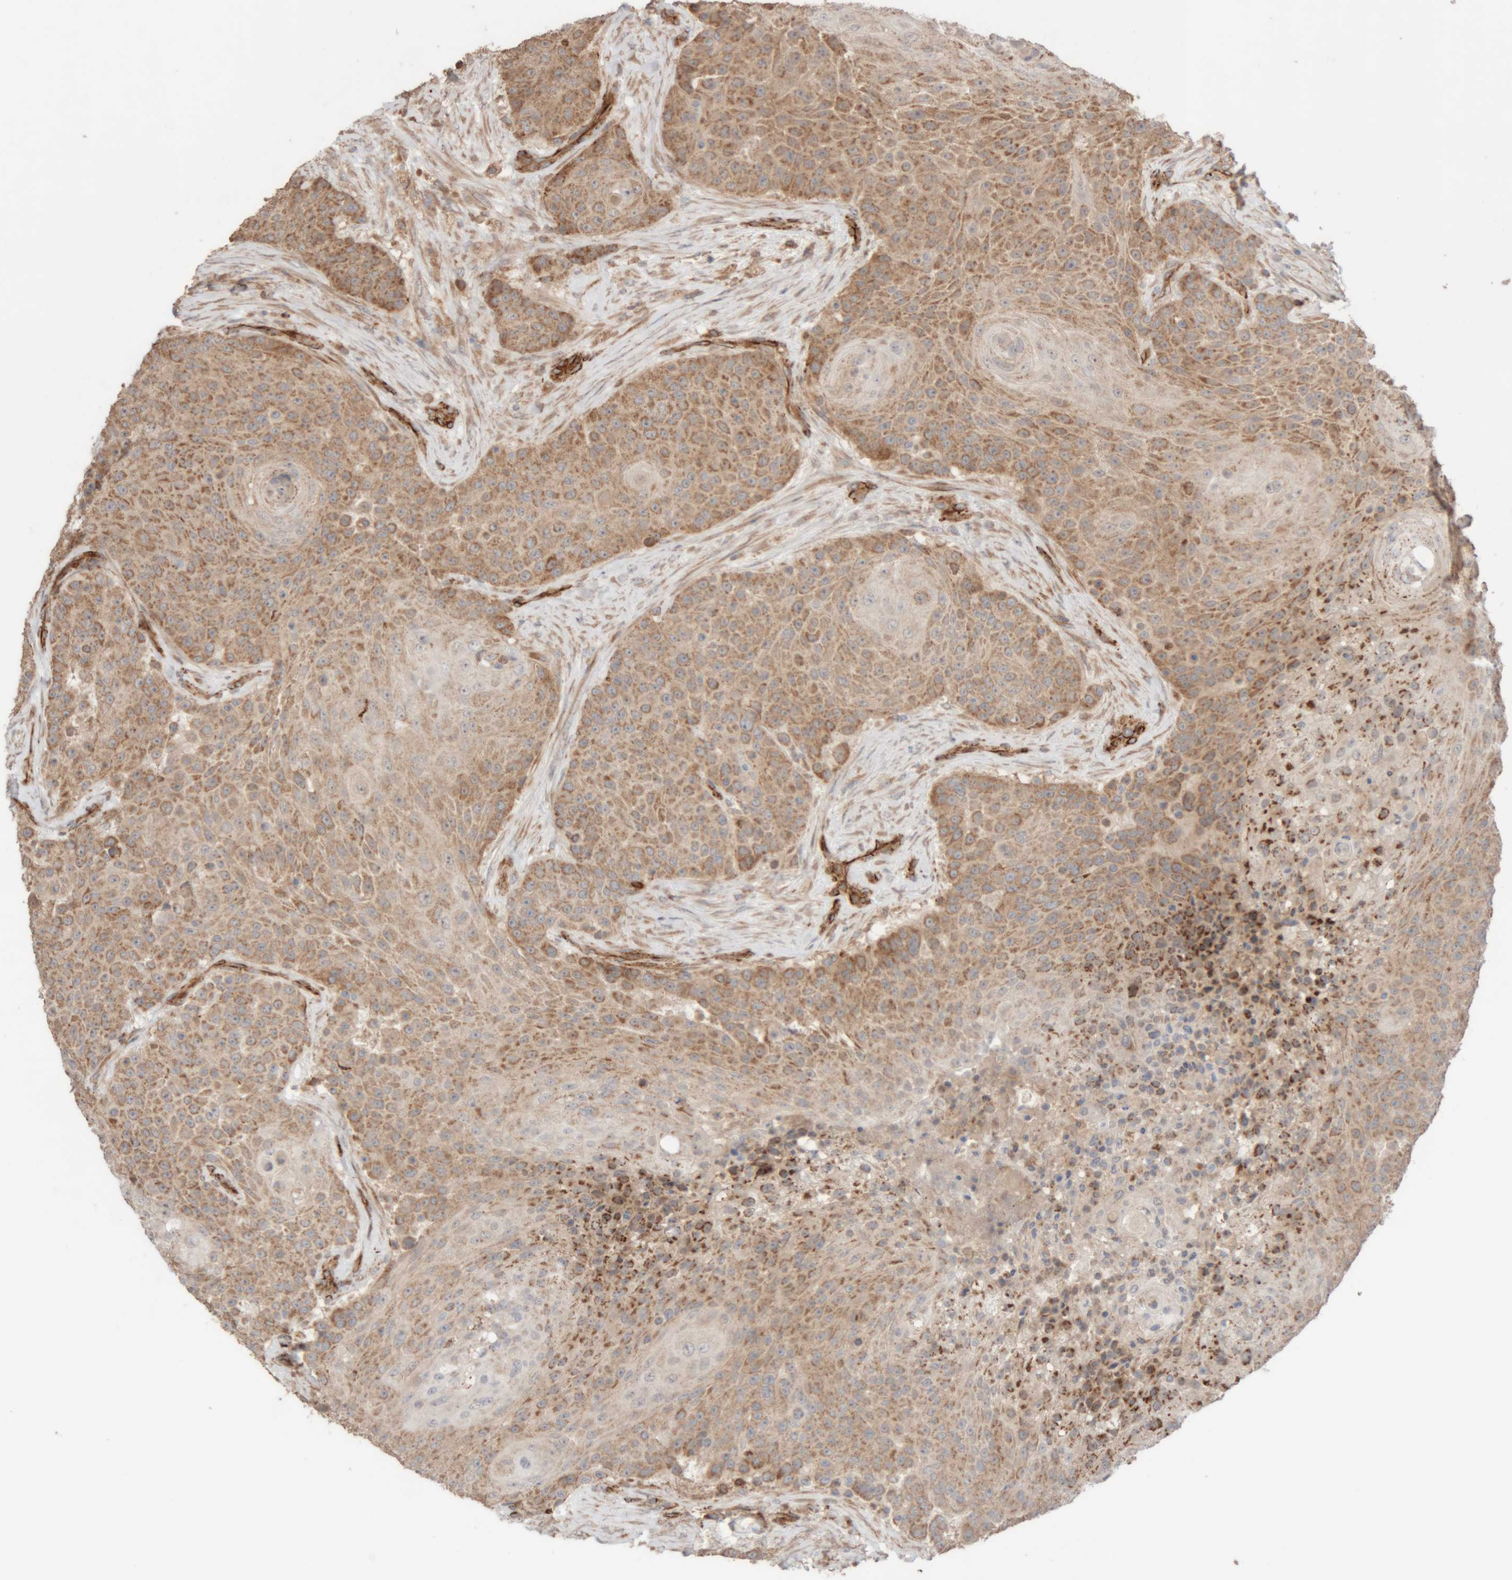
{"staining": {"intensity": "moderate", "quantity": ">75%", "location": "cytoplasmic/membranous"}, "tissue": "urothelial cancer", "cell_type": "Tumor cells", "image_type": "cancer", "snomed": [{"axis": "morphology", "description": "Urothelial carcinoma, High grade"}, {"axis": "topography", "description": "Urinary bladder"}], "caption": "Immunohistochemical staining of high-grade urothelial carcinoma displays medium levels of moderate cytoplasmic/membranous protein staining in approximately >75% of tumor cells. (Stains: DAB in brown, nuclei in blue, Microscopy: brightfield microscopy at high magnification).", "gene": "RAB32", "patient": {"sex": "female", "age": 63}}